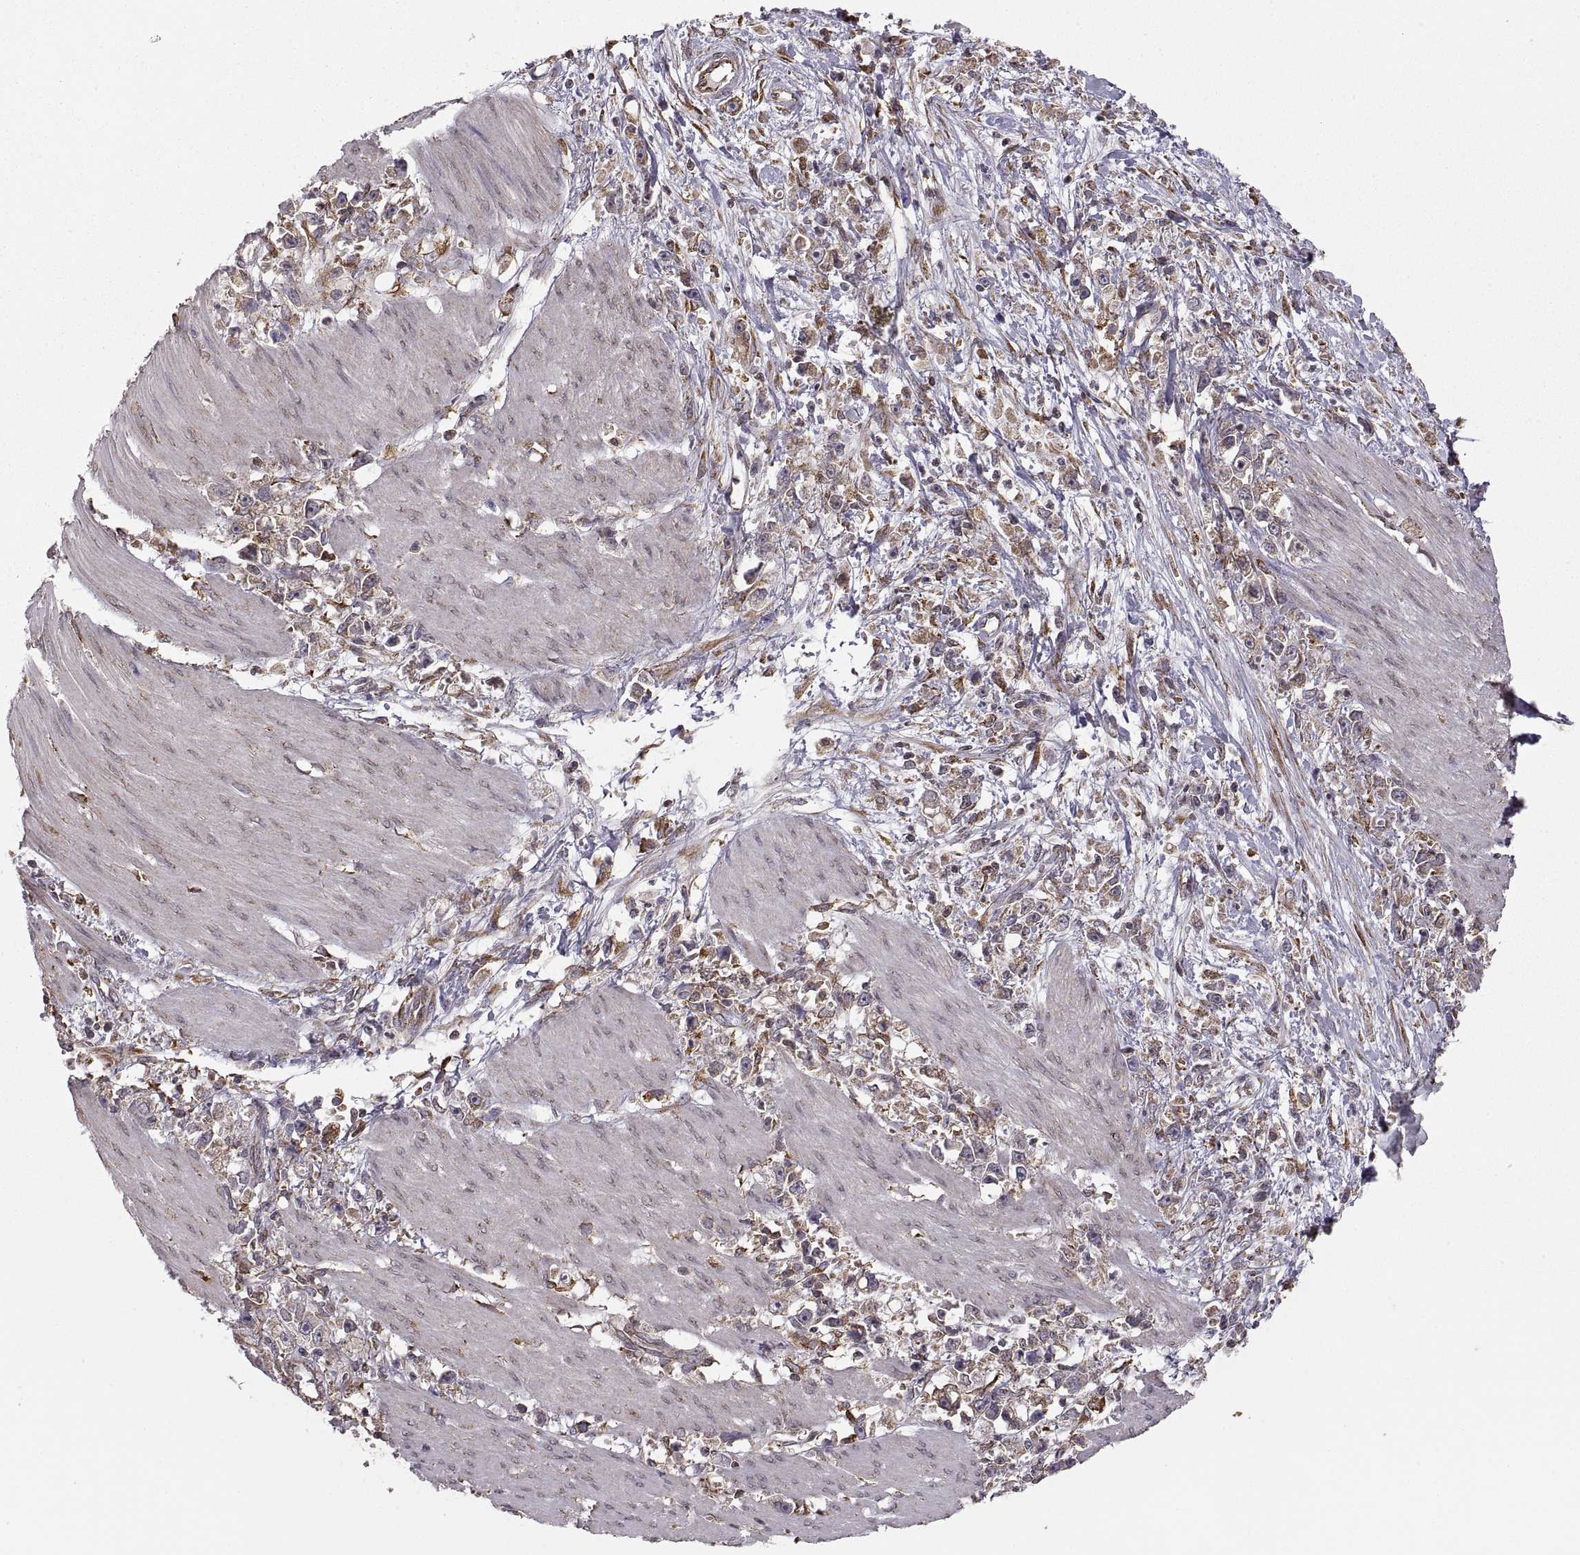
{"staining": {"intensity": "moderate", "quantity": "<25%", "location": "cytoplasmic/membranous"}, "tissue": "stomach cancer", "cell_type": "Tumor cells", "image_type": "cancer", "snomed": [{"axis": "morphology", "description": "Adenocarcinoma, NOS"}, {"axis": "topography", "description": "Stomach"}], "caption": "Immunohistochemistry of stomach cancer exhibits low levels of moderate cytoplasmic/membranous expression in about <25% of tumor cells. The staining is performed using DAB (3,3'-diaminobenzidine) brown chromogen to label protein expression. The nuclei are counter-stained blue using hematoxylin.", "gene": "PDIA3", "patient": {"sex": "female", "age": 59}}